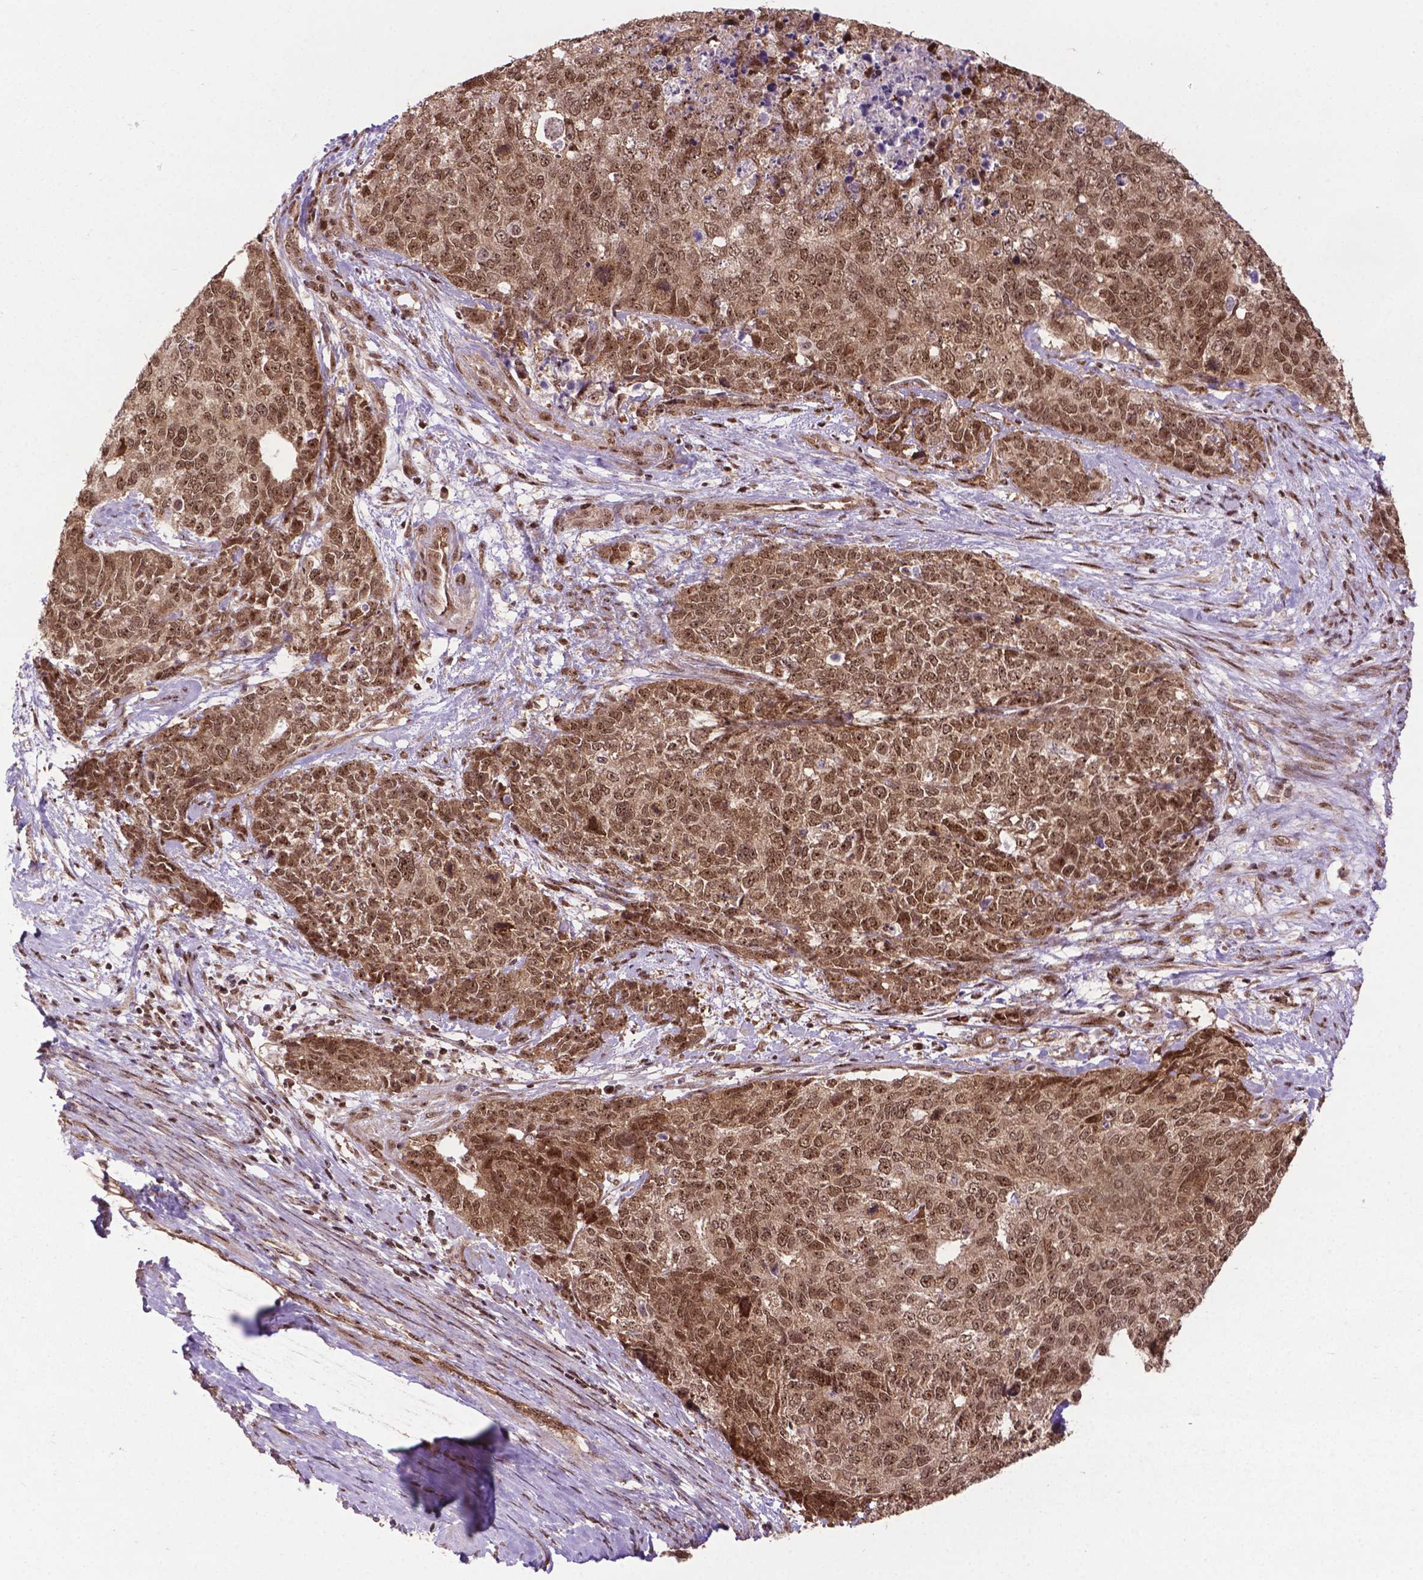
{"staining": {"intensity": "moderate", "quantity": ">75%", "location": "cytoplasmic/membranous,nuclear"}, "tissue": "cervical cancer", "cell_type": "Tumor cells", "image_type": "cancer", "snomed": [{"axis": "morphology", "description": "Squamous cell carcinoma, NOS"}, {"axis": "topography", "description": "Cervix"}], "caption": "Tumor cells reveal moderate cytoplasmic/membranous and nuclear positivity in about >75% of cells in cervical squamous cell carcinoma.", "gene": "CSNK2A1", "patient": {"sex": "female", "age": 63}}